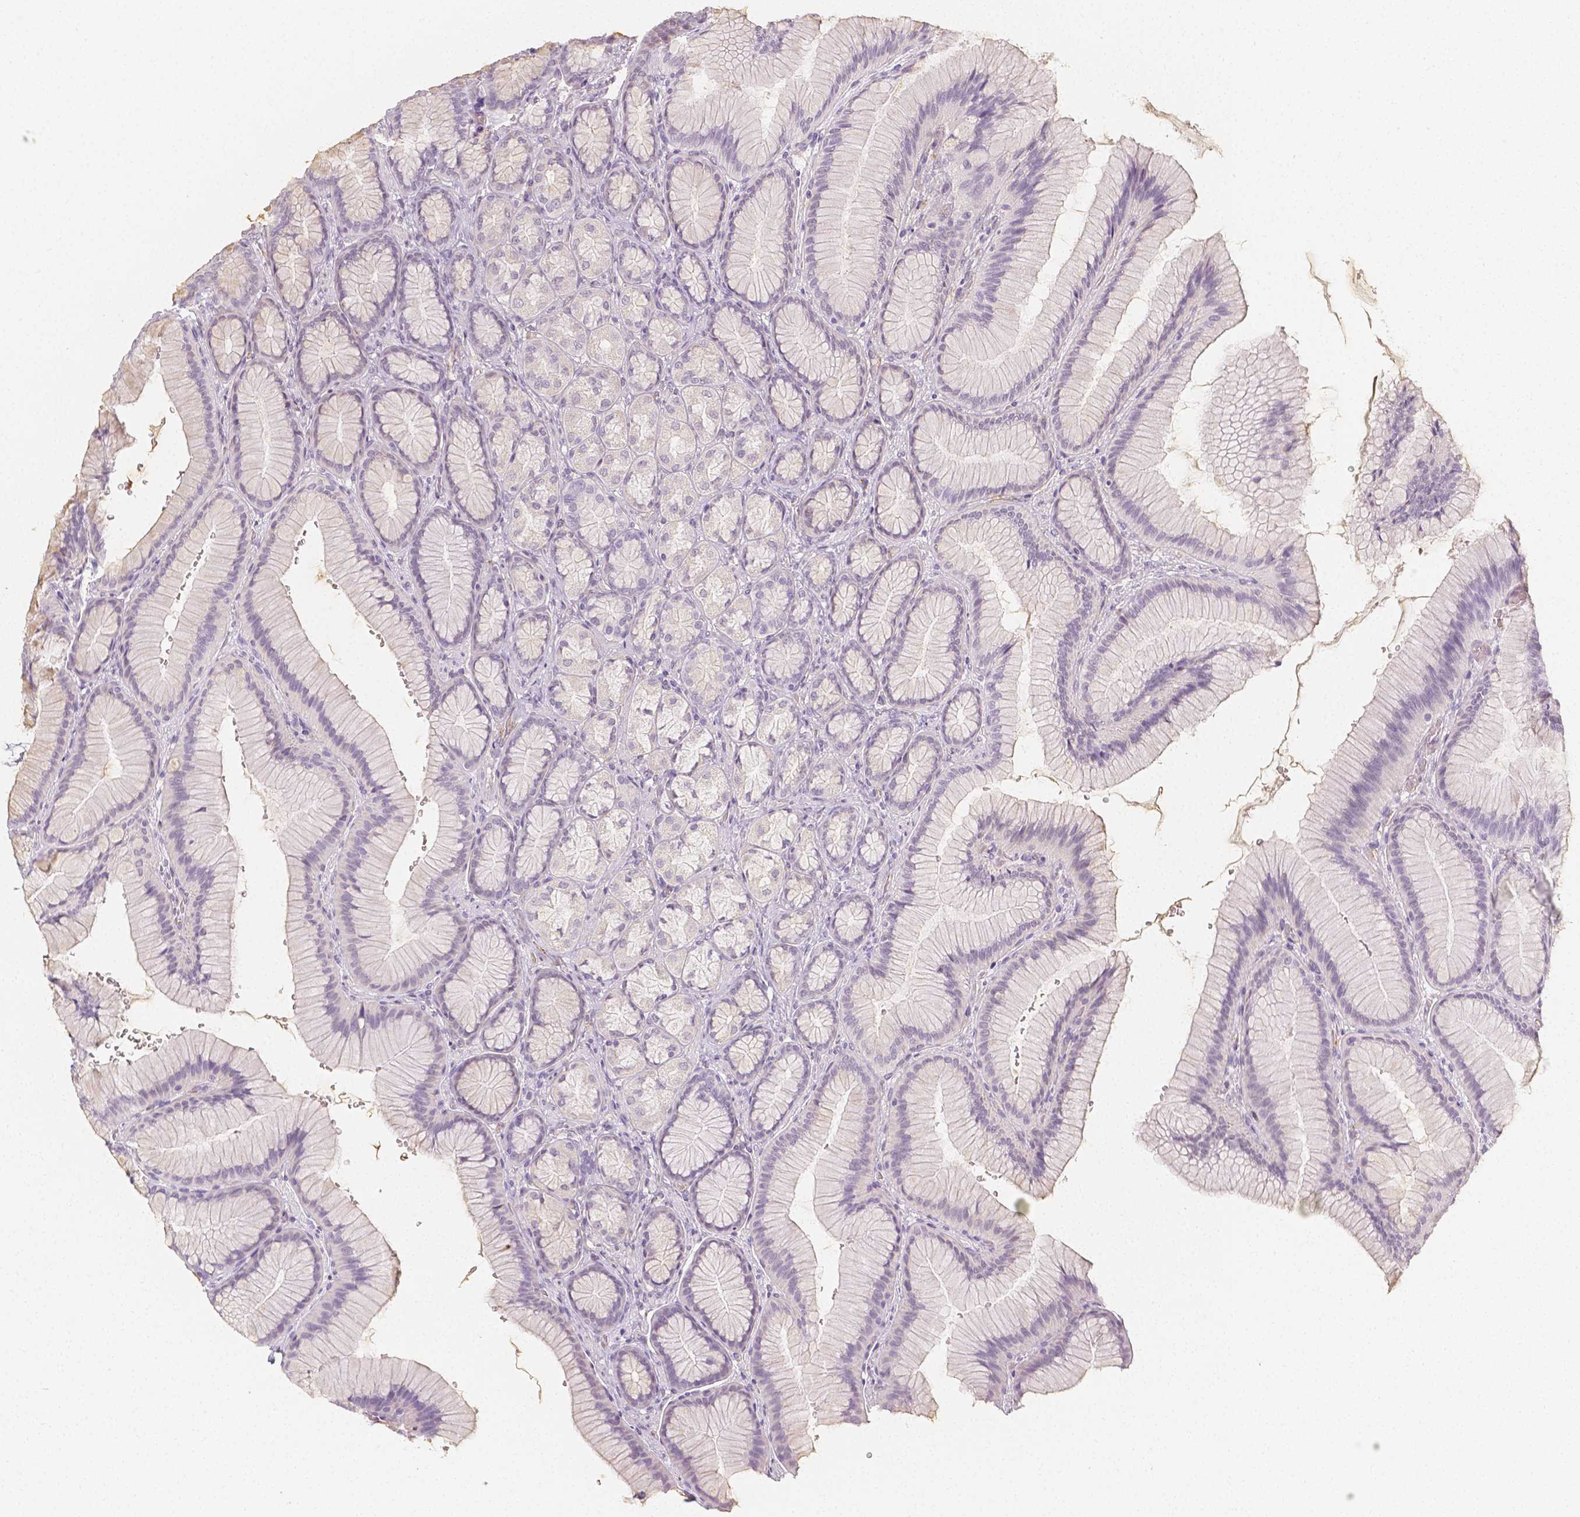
{"staining": {"intensity": "weak", "quantity": "<25%", "location": "cytoplasmic/membranous"}, "tissue": "stomach", "cell_type": "Glandular cells", "image_type": "normal", "snomed": [{"axis": "morphology", "description": "Normal tissue, NOS"}, {"axis": "morphology", "description": "Adenocarcinoma, NOS"}, {"axis": "morphology", "description": "Adenocarcinoma, High grade"}, {"axis": "topography", "description": "Stomach, upper"}, {"axis": "topography", "description": "Stomach"}], "caption": "Immunohistochemistry (IHC) image of unremarkable stomach: human stomach stained with DAB (3,3'-diaminobenzidine) exhibits no significant protein positivity in glandular cells. (IHC, brightfield microscopy, high magnification).", "gene": "THY1", "patient": {"sex": "female", "age": 65}}